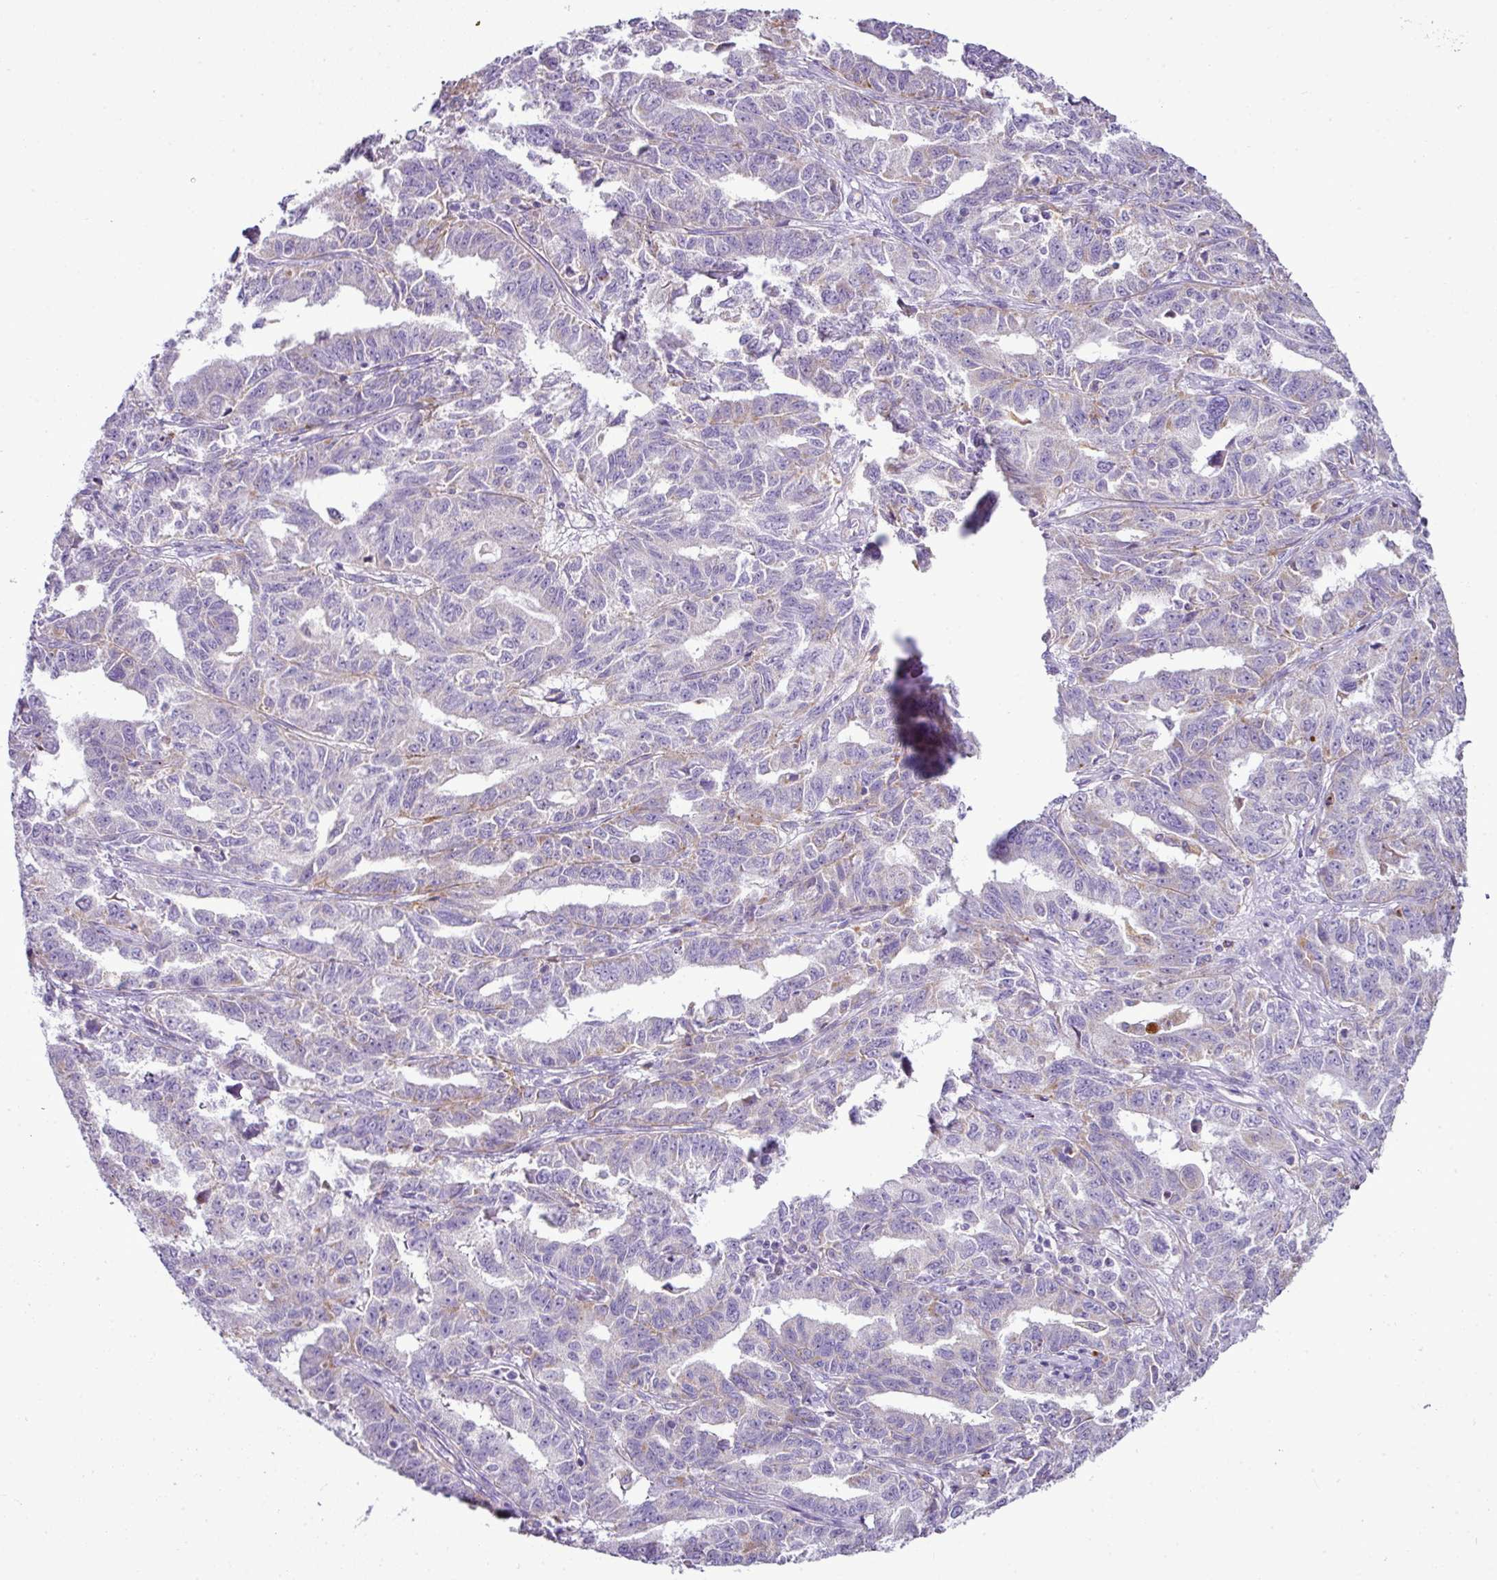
{"staining": {"intensity": "weak", "quantity": "<25%", "location": "cytoplasmic/membranous"}, "tissue": "ovarian cancer", "cell_type": "Tumor cells", "image_type": "cancer", "snomed": [{"axis": "morphology", "description": "Adenocarcinoma, NOS"}, {"axis": "morphology", "description": "Carcinoma, endometroid"}, {"axis": "topography", "description": "Ovary"}], "caption": "A high-resolution image shows IHC staining of ovarian cancer (adenocarcinoma), which displays no significant staining in tumor cells. Nuclei are stained in blue.", "gene": "PGAP4", "patient": {"sex": "female", "age": 72}}